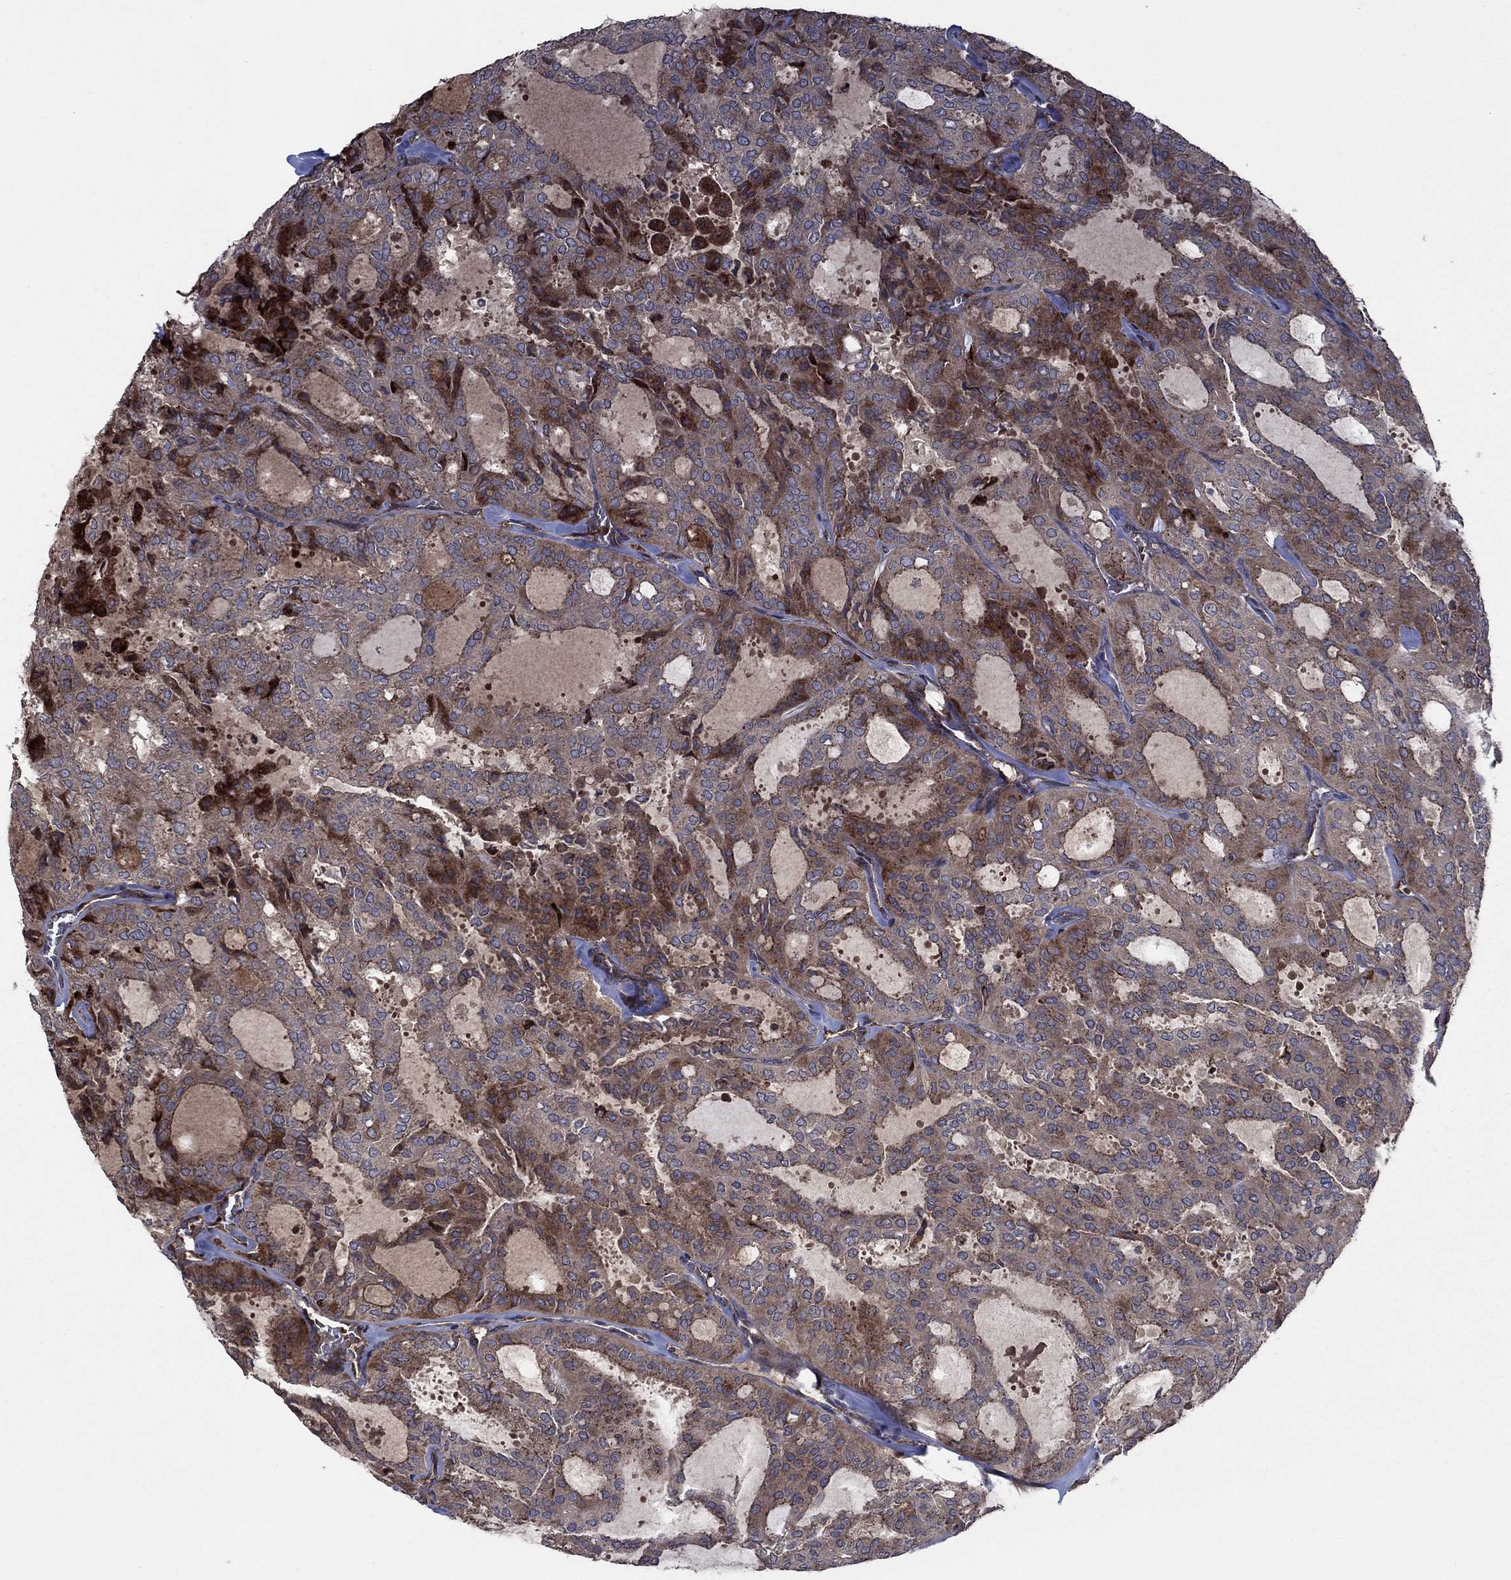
{"staining": {"intensity": "strong", "quantity": "<25%", "location": "cytoplasmic/membranous"}, "tissue": "thyroid cancer", "cell_type": "Tumor cells", "image_type": "cancer", "snomed": [{"axis": "morphology", "description": "Follicular adenoma carcinoma, NOS"}, {"axis": "topography", "description": "Thyroid gland"}], "caption": "Immunohistochemical staining of thyroid follicular adenoma carcinoma exhibits strong cytoplasmic/membranous protein staining in approximately <25% of tumor cells.", "gene": "MEA1", "patient": {"sex": "male", "age": 75}}